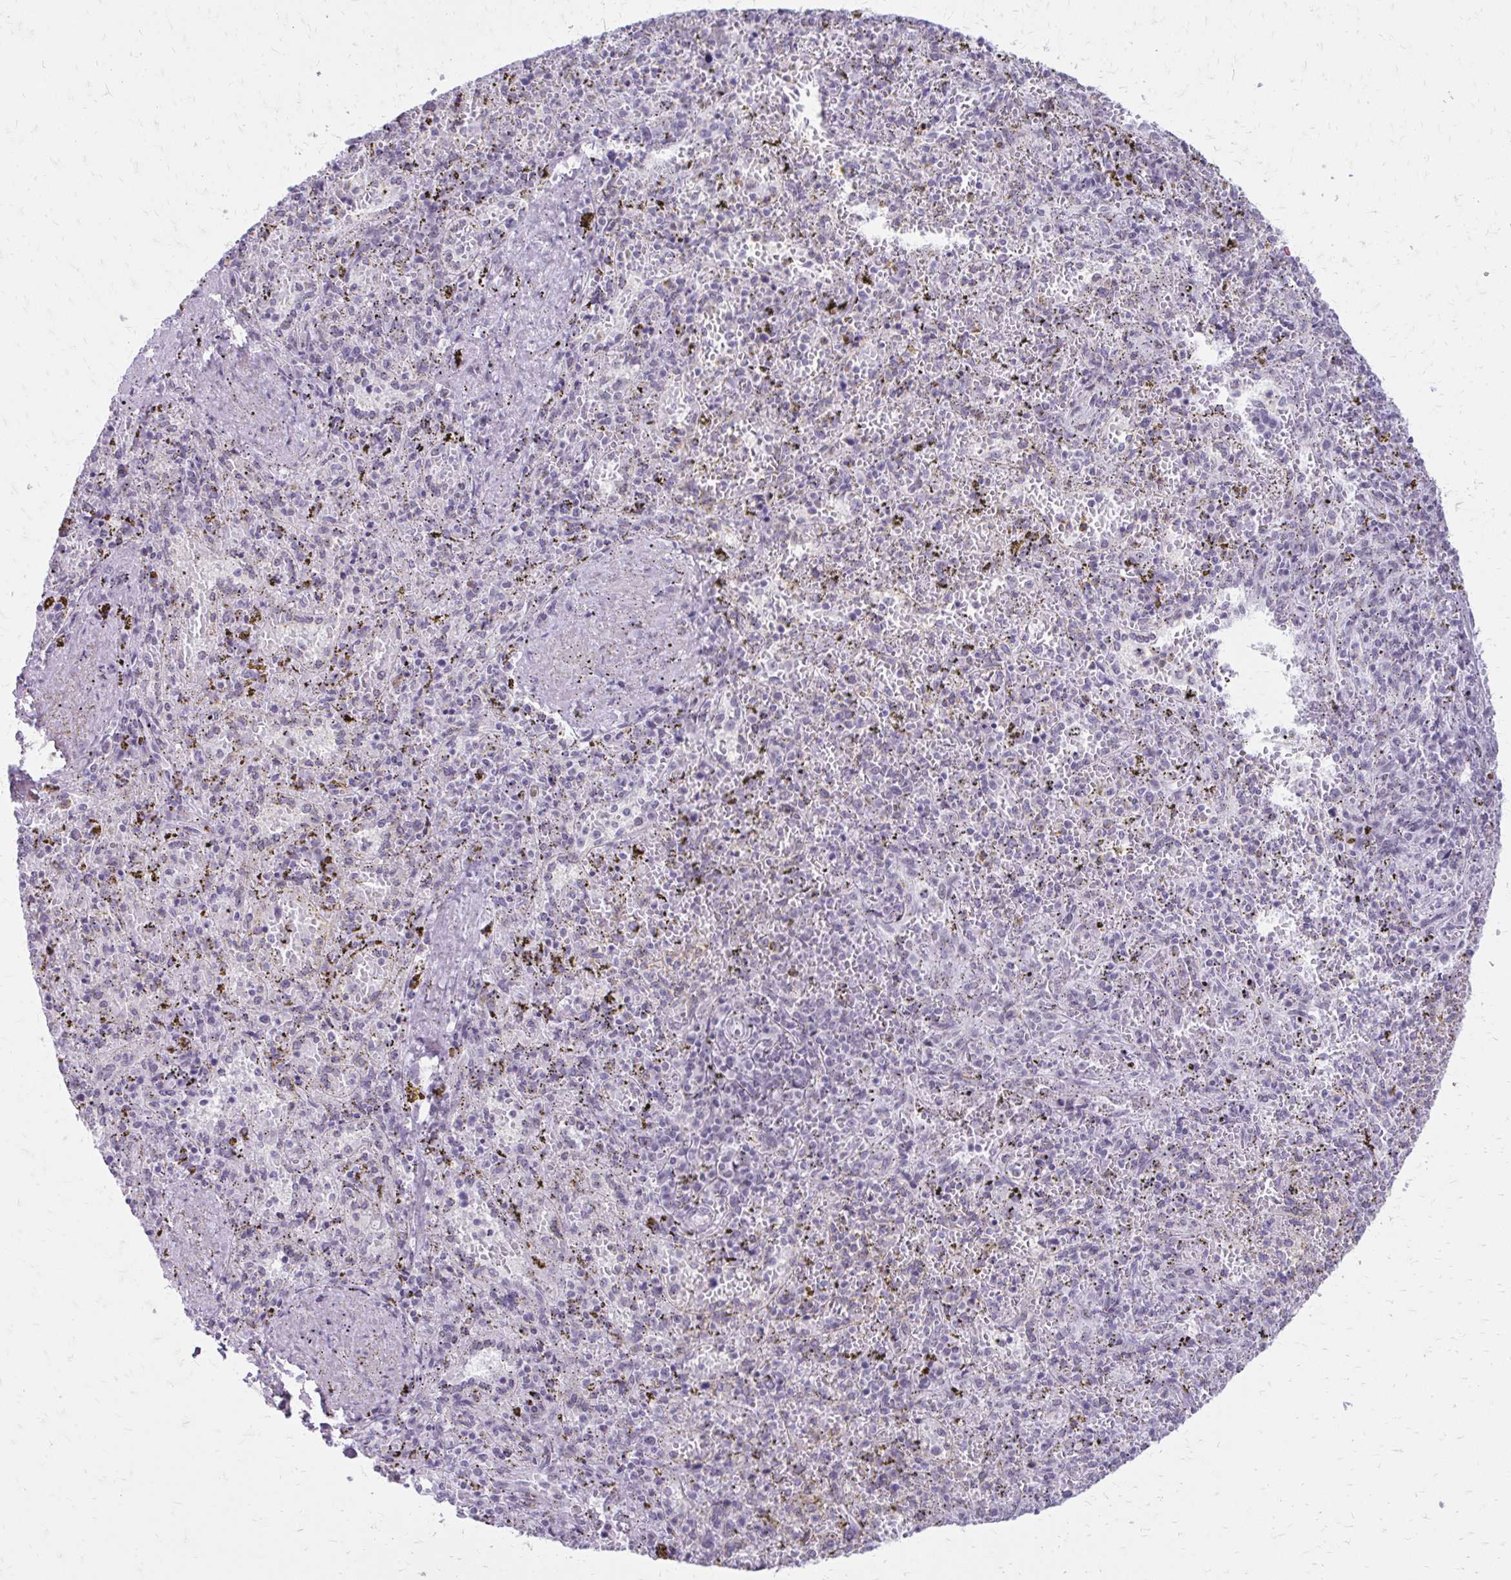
{"staining": {"intensity": "negative", "quantity": "none", "location": "none"}, "tissue": "spleen", "cell_type": "Cells in red pulp", "image_type": "normal", "snomed": [{"axis": "morphology", "description": "Normal tissue, NOS"}, {"axis": "topography", "description": "Spleen"}], "caption": "Immunohistochemistry (IHC) histopathology image of unremarkable spleen: spleen stained with DAB (3,3'-diaminobenzidine) exhibits no significant protein expression in cells in red pulp.", "gene": "SS18", "patient": {"sex": "female", "age": 50}}